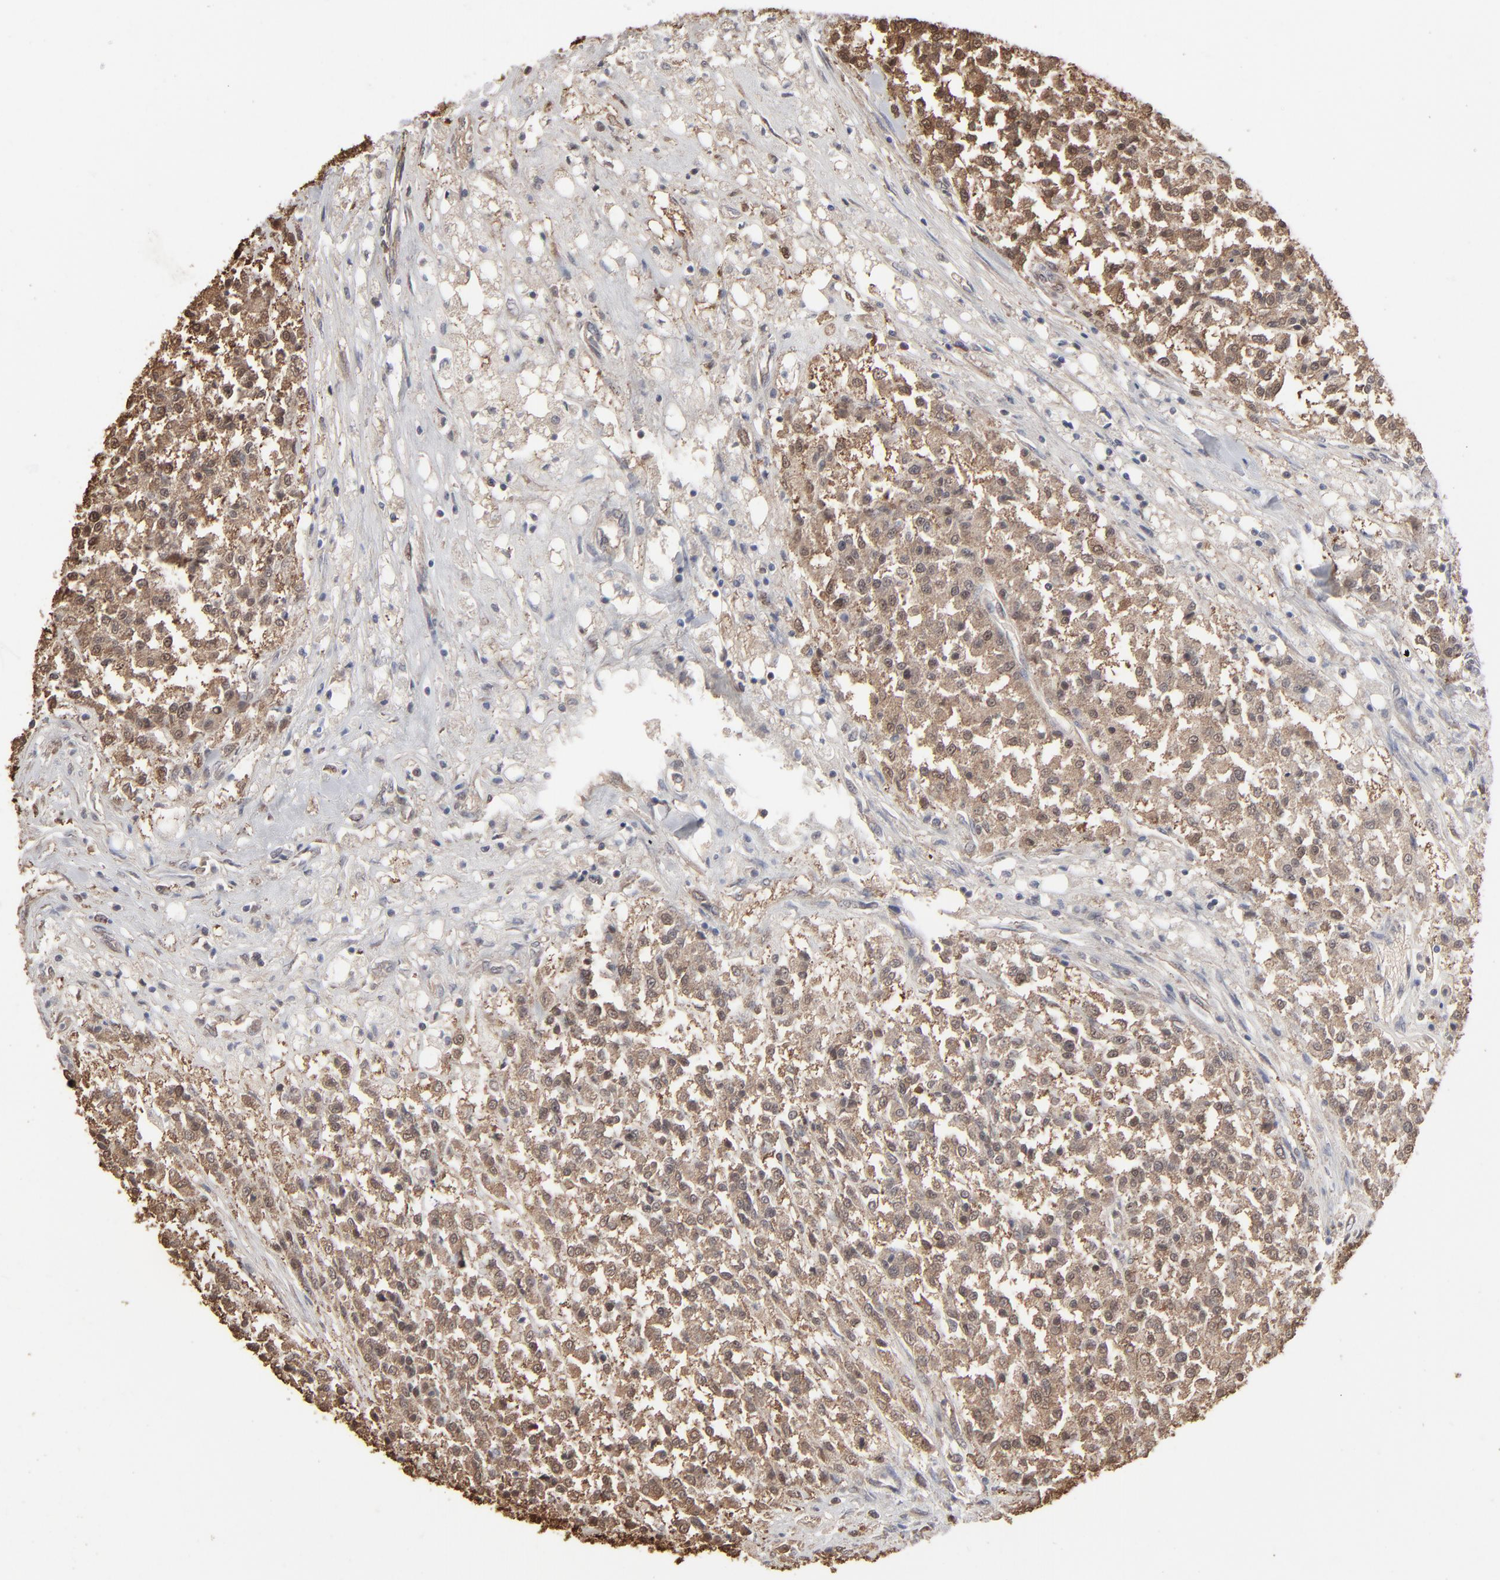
{"staining": {"intensity": "strong", "quantity": ">75%", "location": "cytoplasmic/membranous"}, "tissue": "testis cancer", "cell_type": "Tumor cells", "image_type": "cancer", "snomed": [{"axis": "morphology", "description": "Seminoma, NOS"}, {"axis": "topography", "description": "Testis"}], "caption": "This is an image of immunohistochemistry (IHC) staining of testis cancer (seminoma), which shows strong positivity in the cytoplasmic/membranous of tumor cells.", "gene": "NME1-NME2", "patient": {"sex": "male", "age": 59}}